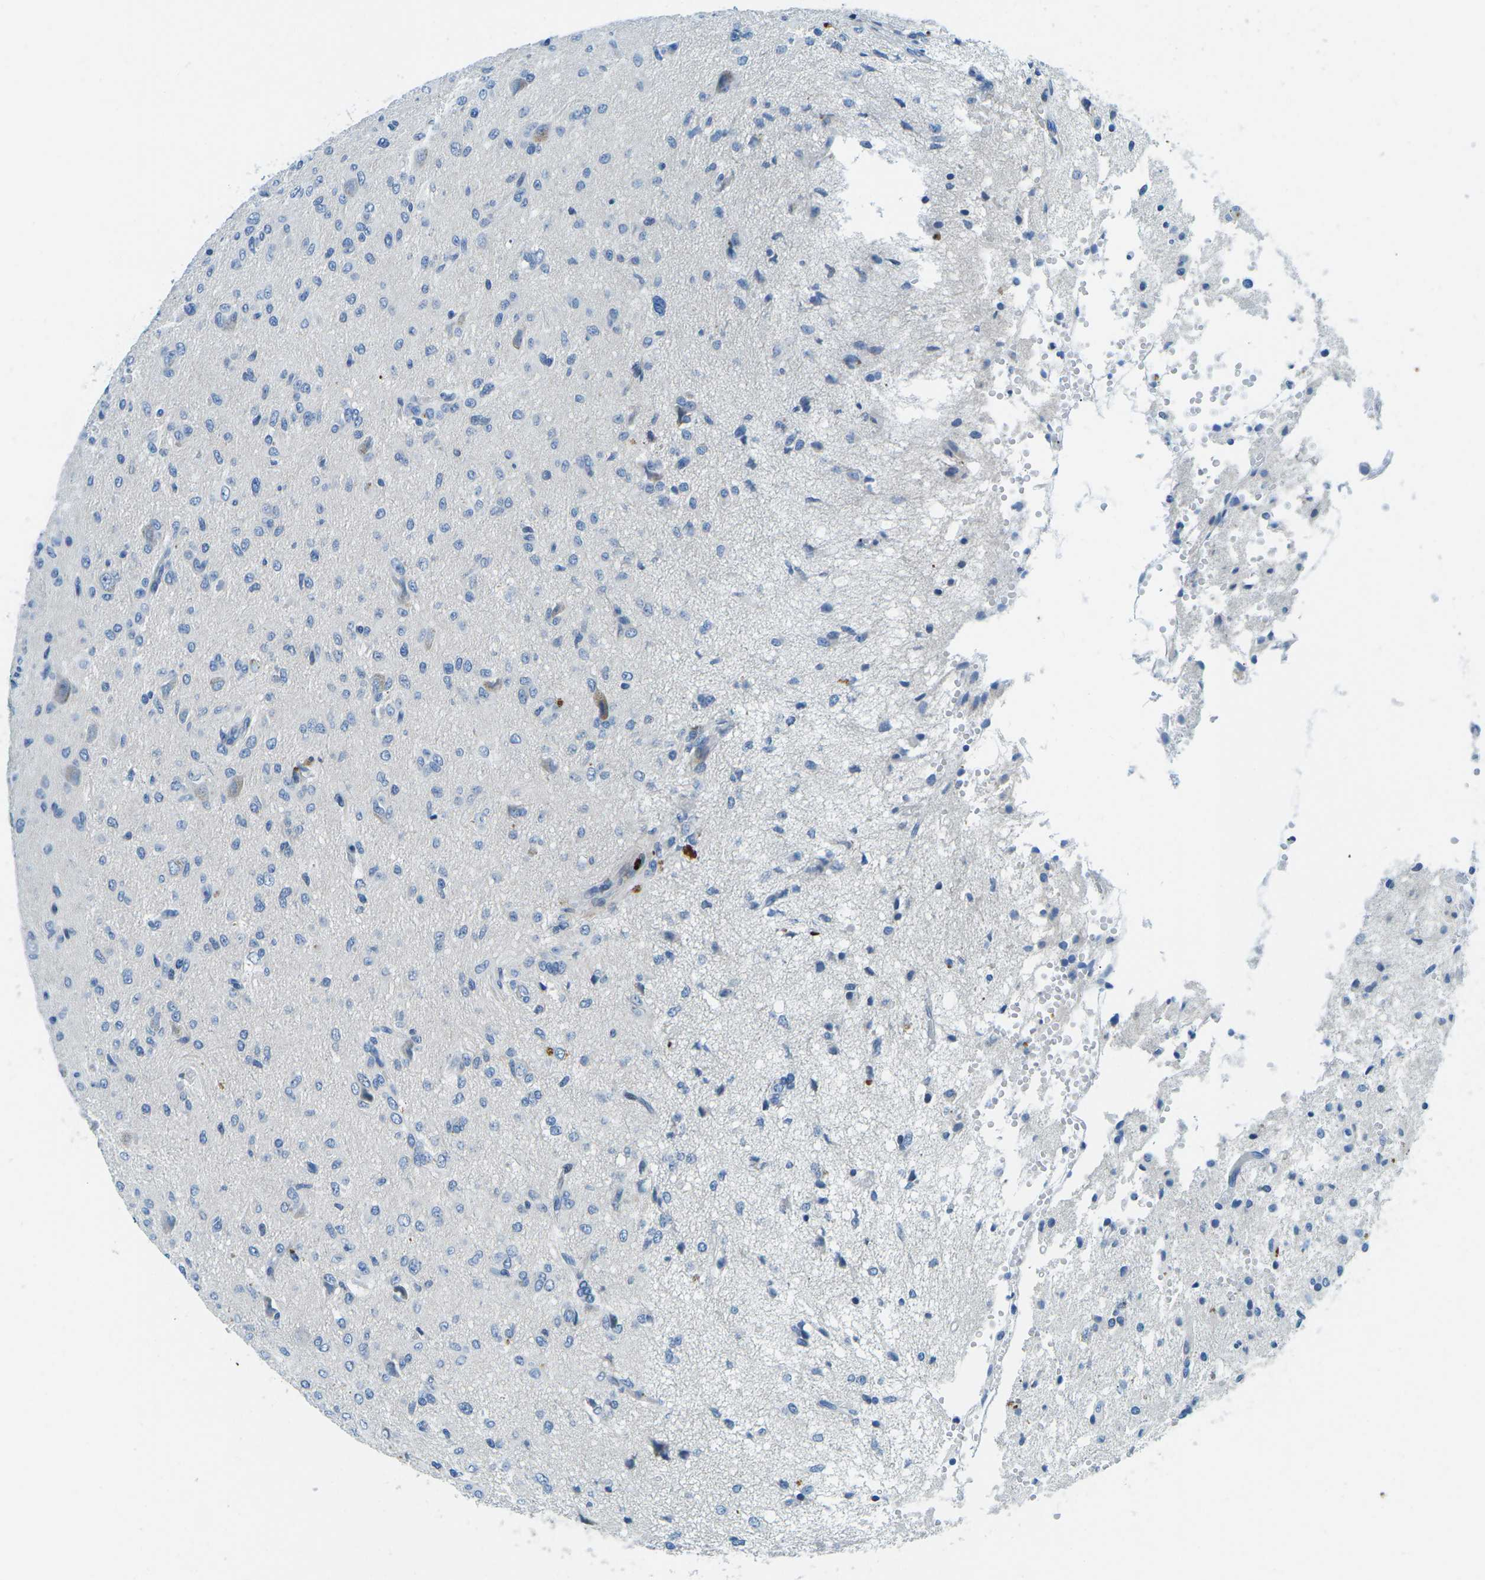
{"staining": {"intensity": "negative", "quantity": "none", "location": "none"}, "tissue": "glioma", "cell_type": "Tumor cells", "image_type": "cancer", "snomed": [{"axis": "morphology", "description": "Glioma, malignant, High grade"}, {"axis": "topography", "description": "Brain"}], "caption": "A photomicrograph of glioma stained for a protein reveals no brown staining in tumor cells.", "gene": "CFB", "patient": {"sex": "female", "age": 59}}